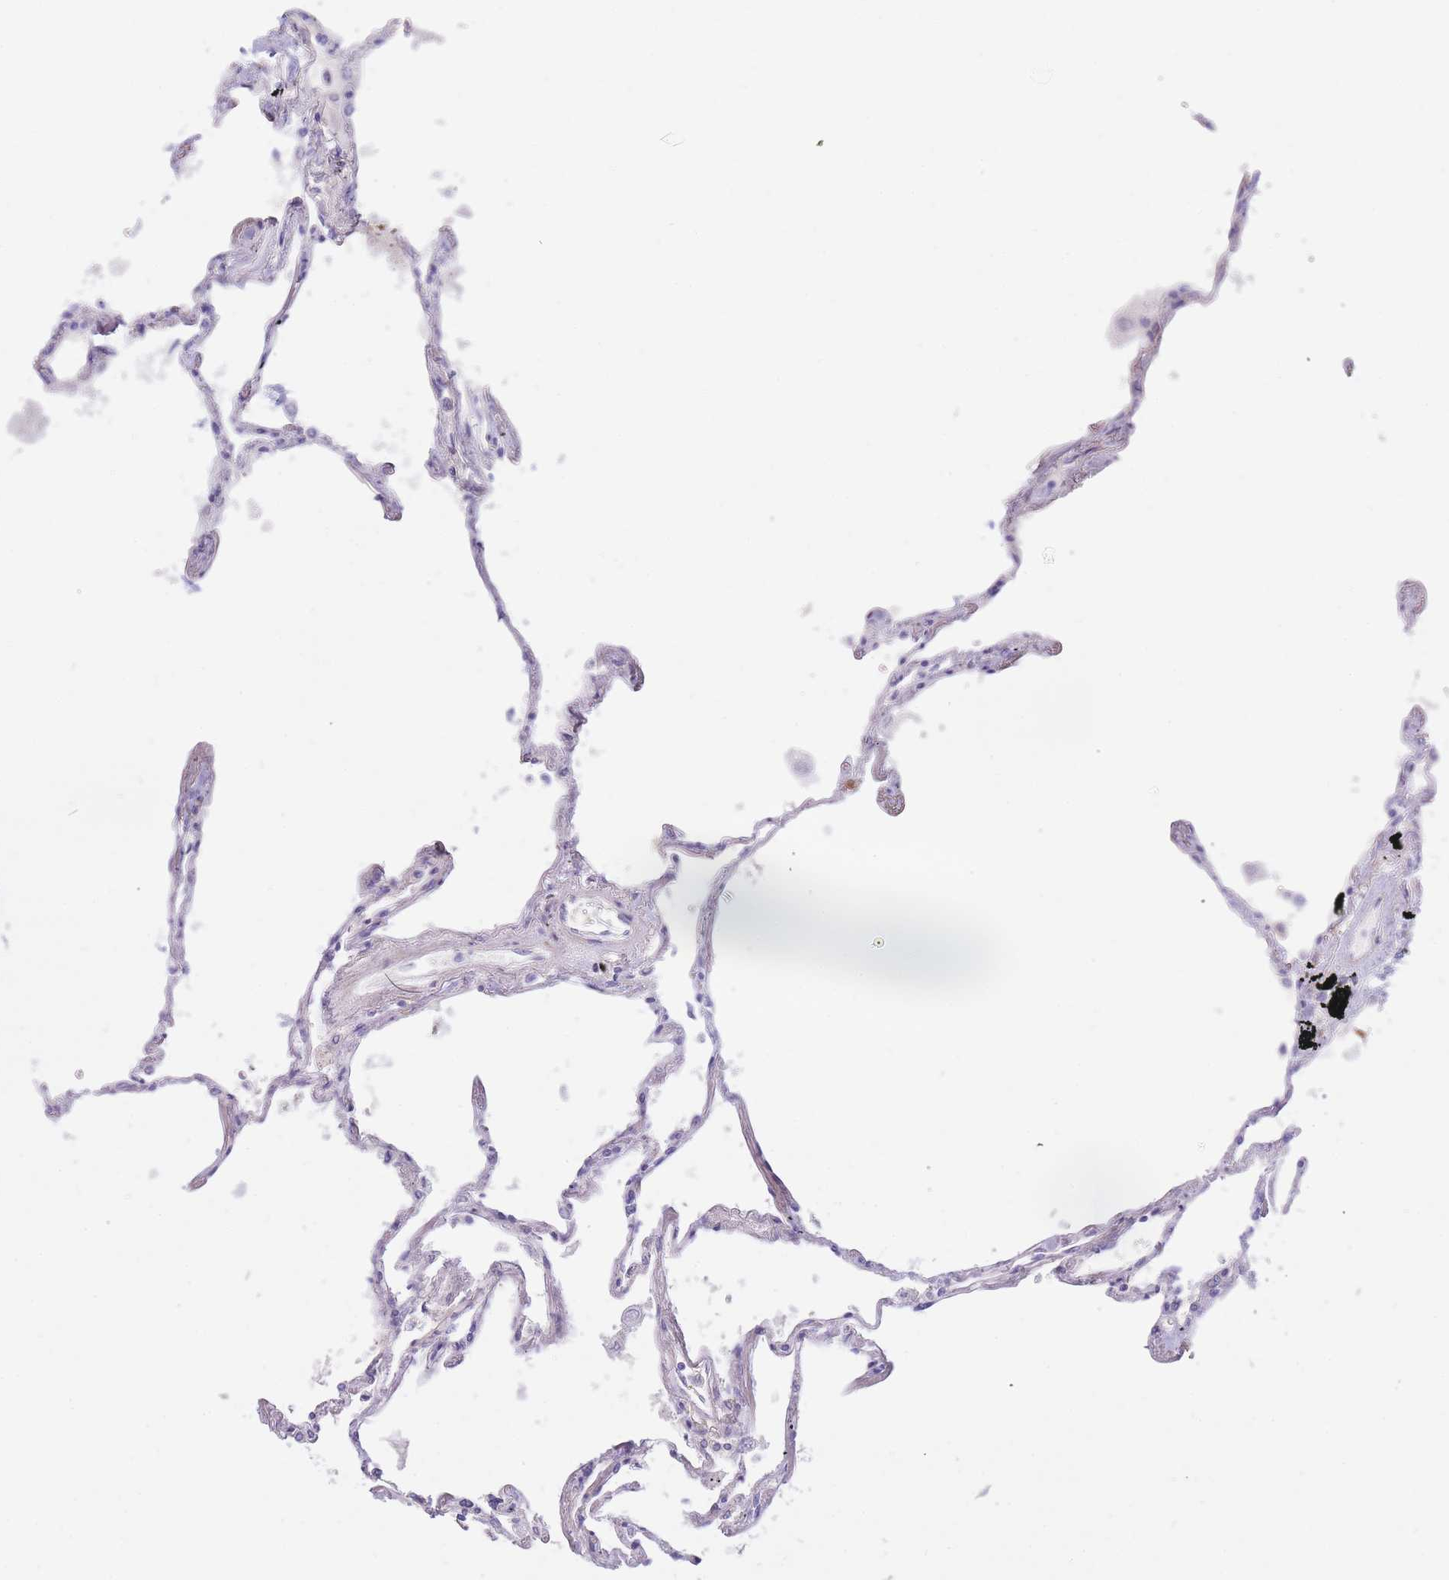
{"staining": {"intensity": "moderate", "quantity": "<25%", "location": "cytoplasmic/membranous"}, "tissue": "lung", "cell_type": "Alveolar cells", "image_type": "normal", "snomed": [{"axis": "morphology", "description": "Normal tissue, NOS"}, {"axis": "topography", "description": "Lung"}], "caption": "Brown immunohistochemical staining in normal lung demonstrates moderate cytoplasmic/membranous positivity in about <25% of alveolar cells.", "gene": "ATP5MC2", "patient": {"sex": "female", "age": 67}}